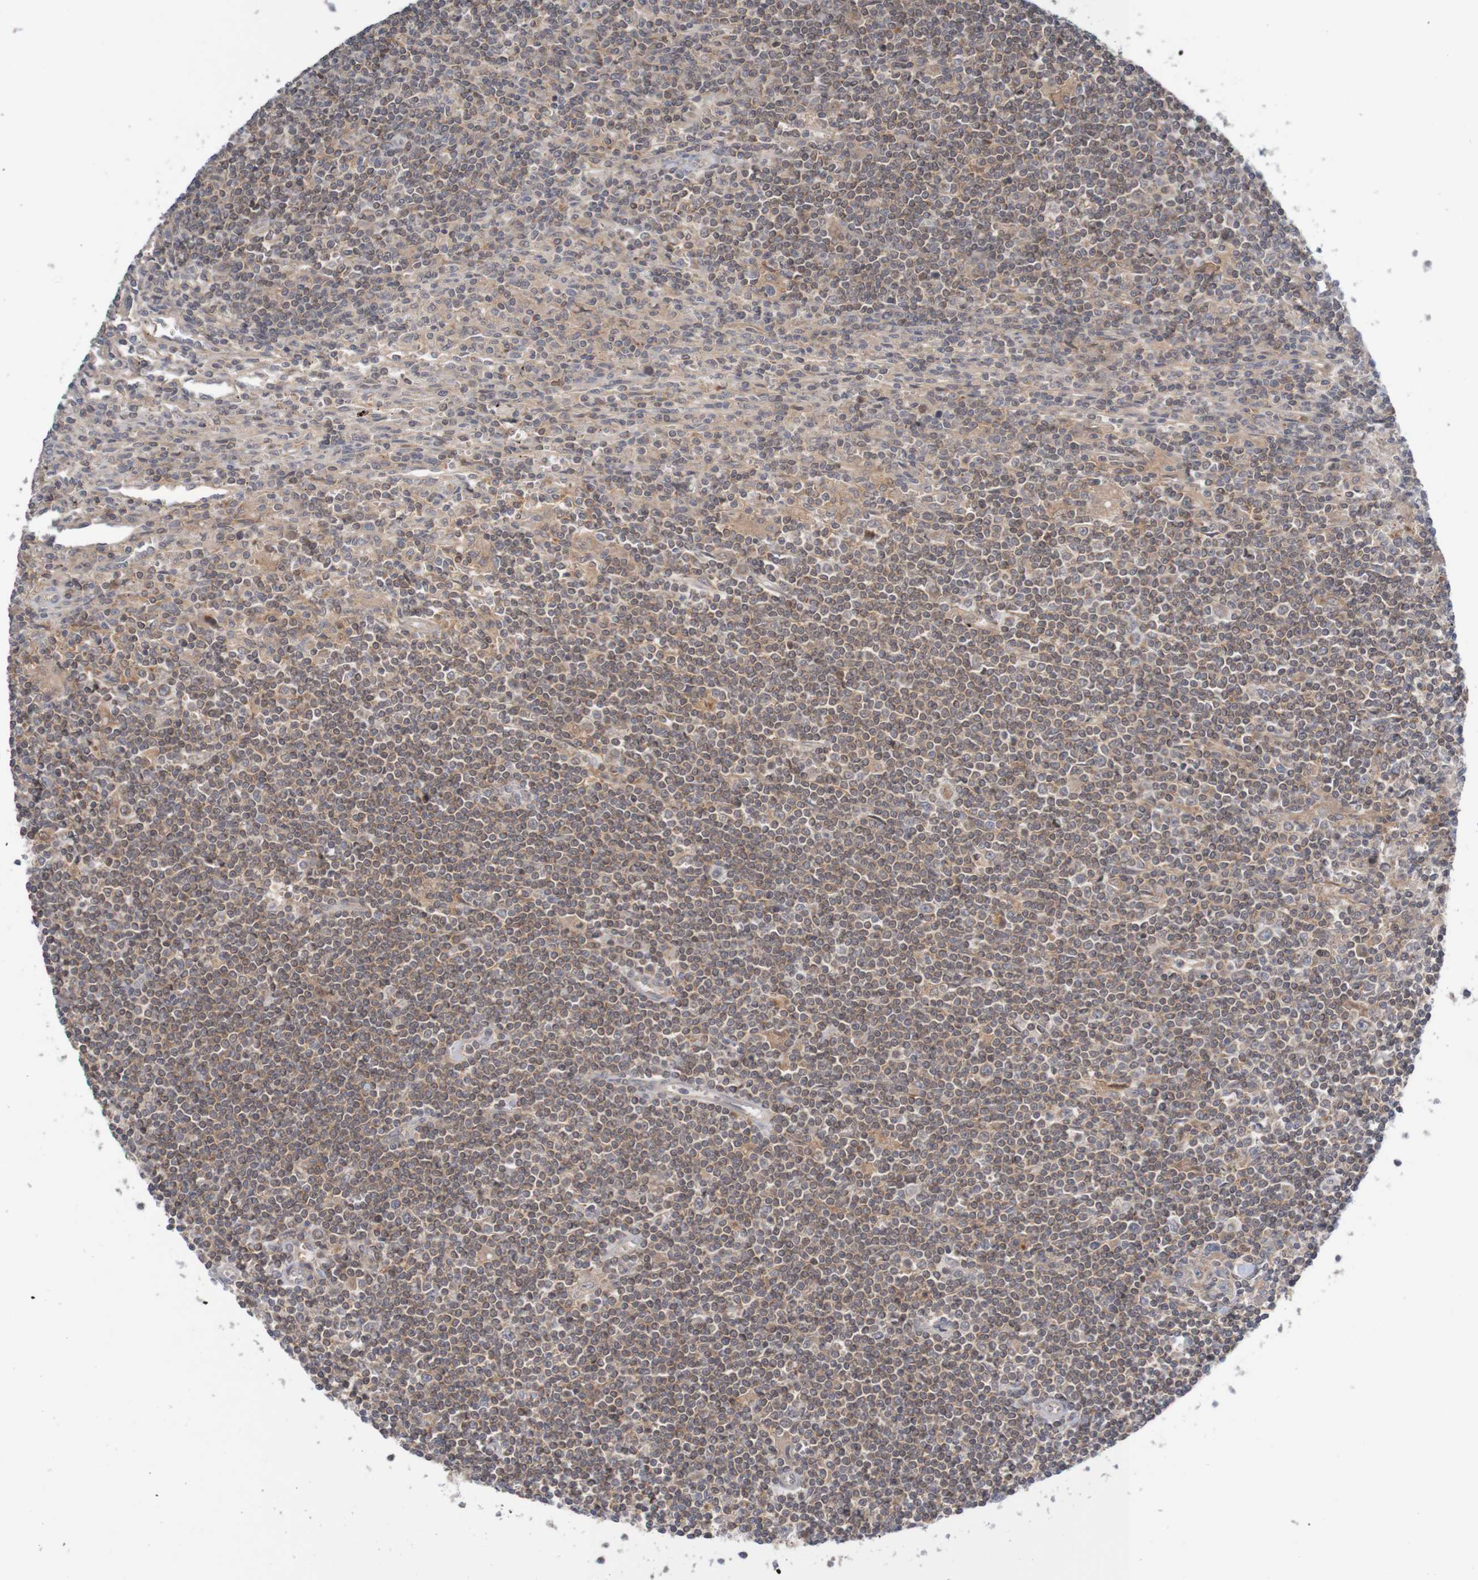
{"staining": {"intensity": "weak", "quantity": "25%-75%", "location": "cytoplasmic/membranous"}, "tissue": "lymphoma", "cell_type": "Tumor cells", "image_type": "cancer", "snomed": [{"axis": "morphology", "description": "Malignant lymphoma, non-Hodgkin's type, Low grade"}, {"axis": "topography", "description": "Spleen"}], "caption": "Immunohistochemistry staining of low-grade malignant lymphoma, non-Hodgkin's type, which exhibits low levels of weak cytoplasmic/membranous positivity in about 25%-75% of tumor cells indicating weak cytoplasmic/membranous protein positivity. The staining was performed using DAB (brown) for protein detection and nuclei were counterstained in hematoxylin (blue).", "gene": "ANKK1", "patient": {"sex": "male", "age": 76}}